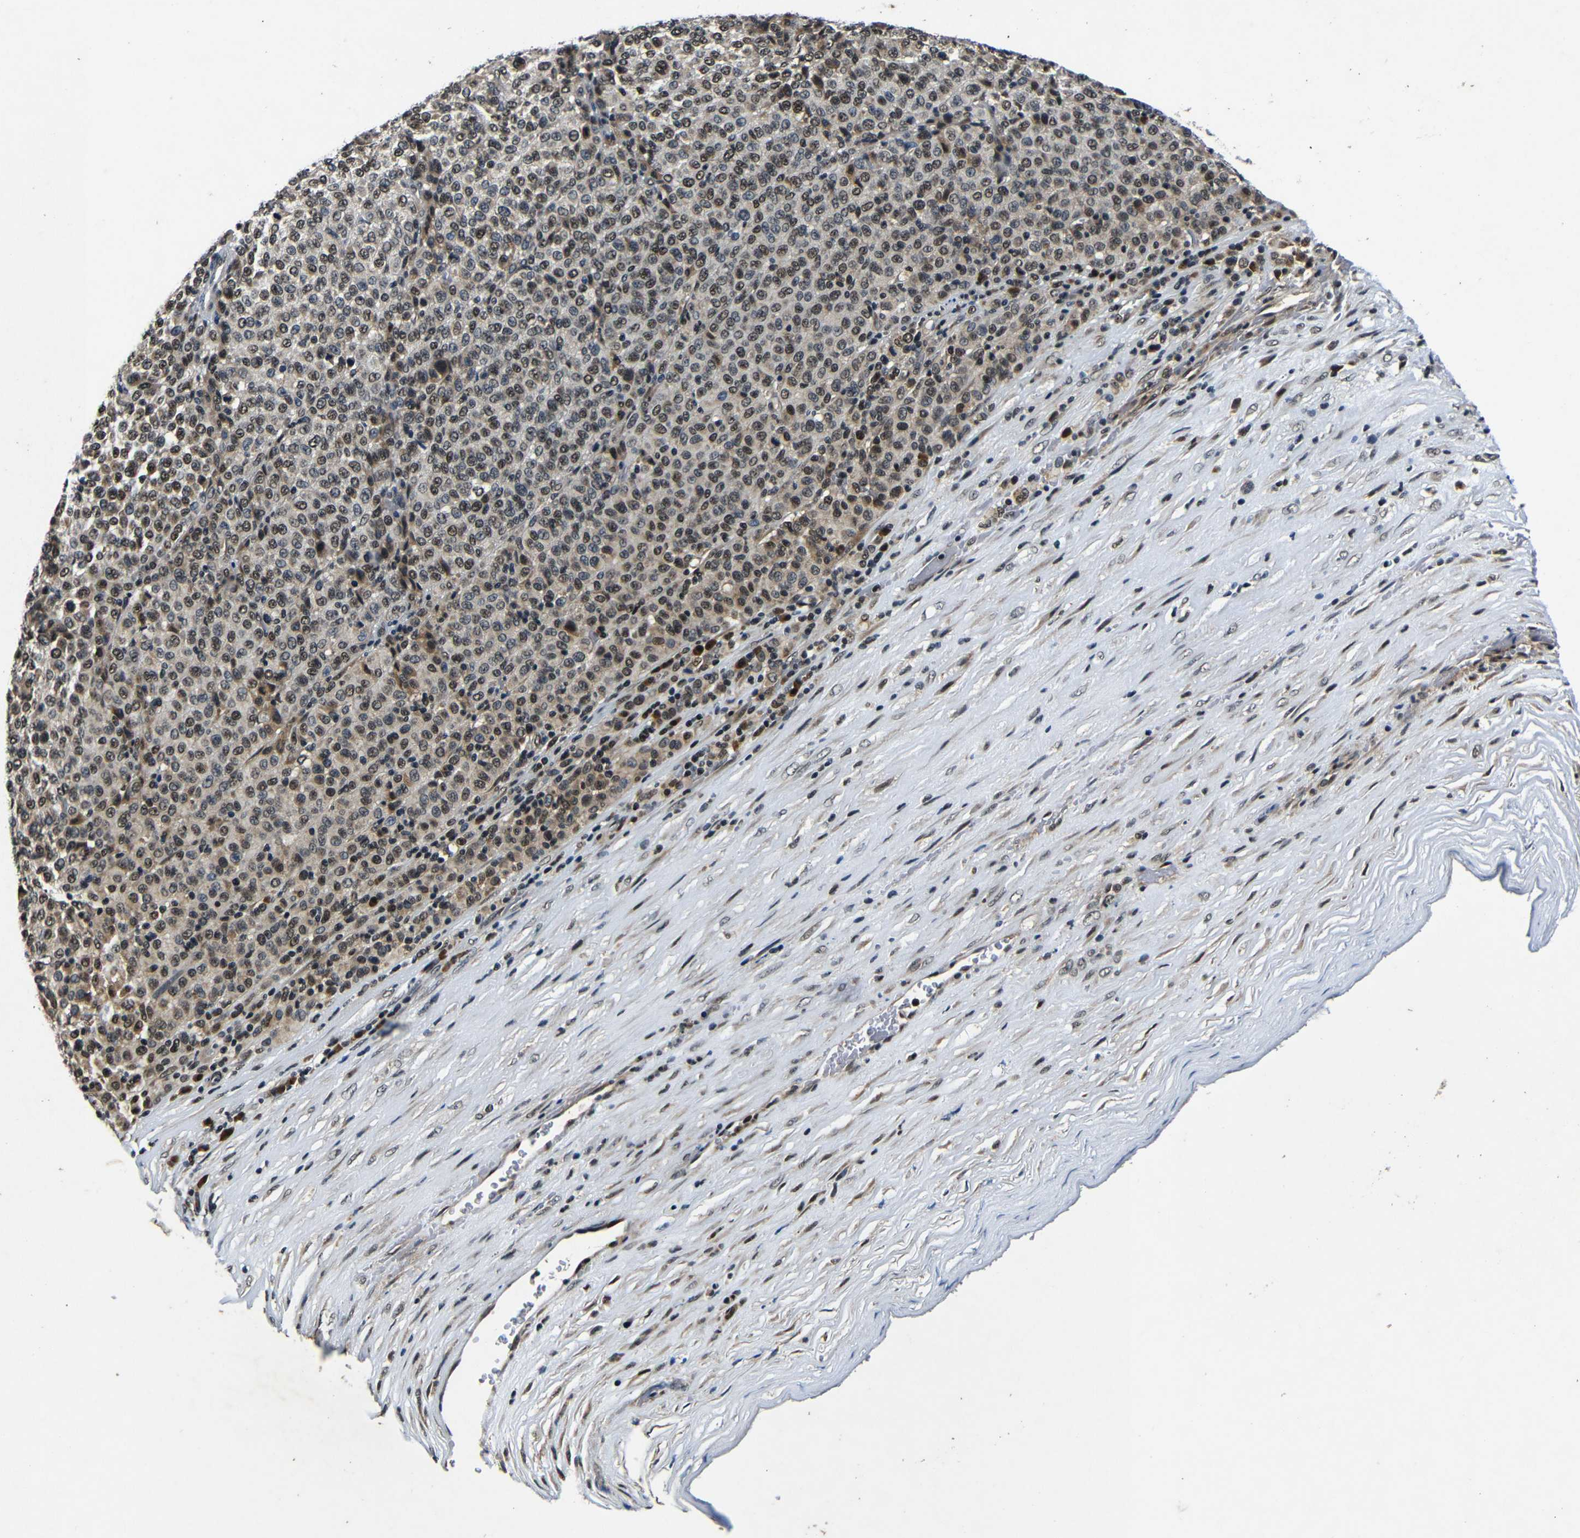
{"staining": {"intensity": "moderate", "quantity": ">75%", "location": "cytoplasmic/membranous,nuclear"}, "tissue": "melanoma", "cell_type": "Tumor cells", "image_type": "cancer", "snomed": [{"axis": "morphology", "description": "Malignant melanoma, Metastatic site"}, {"axis": "topography", "description": "Pancreas"}], "caption": "Immunohistochemistry image of melanoma stained for a protein (brown), which exhibits medium levels of moderate cytoplasmic/membranous and nuclear staining in about >75% of tumor cells.", "gene": "FOXD4", "patient": {"sex": "female", "age": 30}}